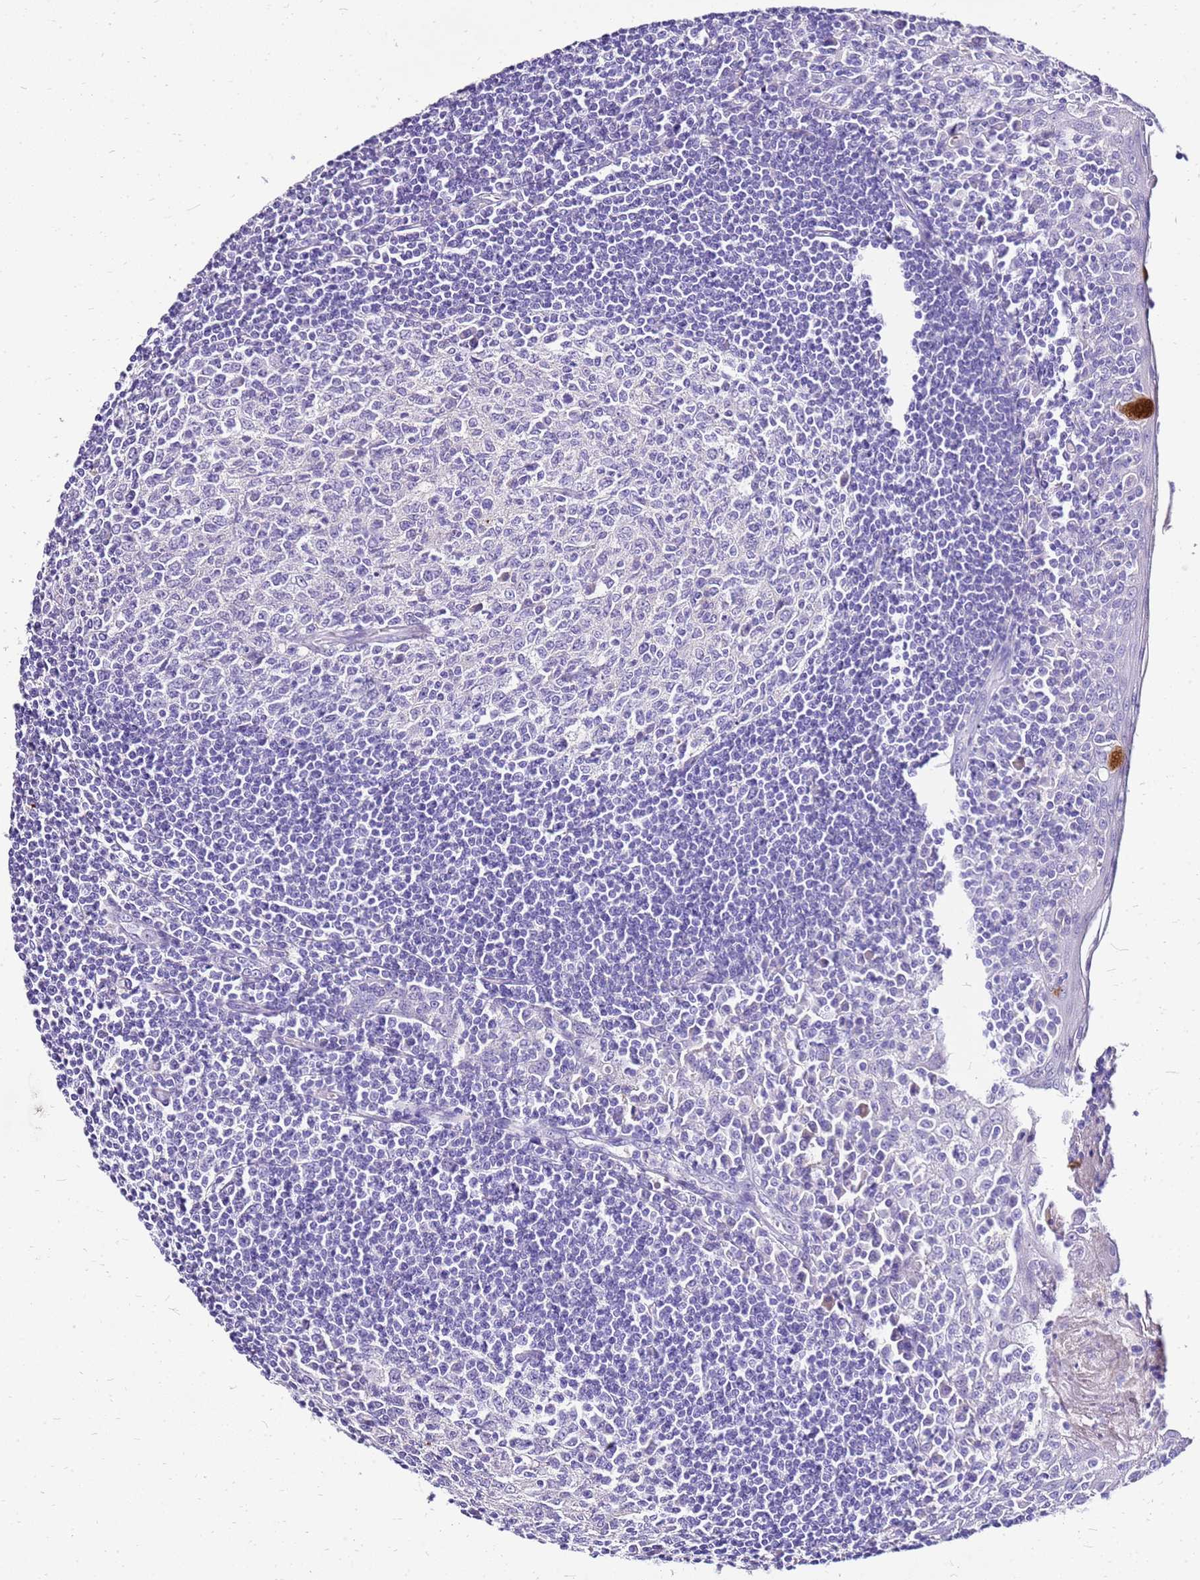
{"staining": {"intensity": "negative", "quantity": "none", "location": "none"}, "tissue": "tonsil", "cell_type": "Germinal center cells", "image_type": "normal", "snomed": [{"axis": "morphology", "description": "Normal tissue, NOS"}, {"axis": "topography", "description": "Tonsil"}], "caption": "Immunohistochemical staining of unremarkable tonsil shows no significant staining in germinal center cells.", "gene": "DCDC2B", "patient": {"sex": "male", "age": 27}}